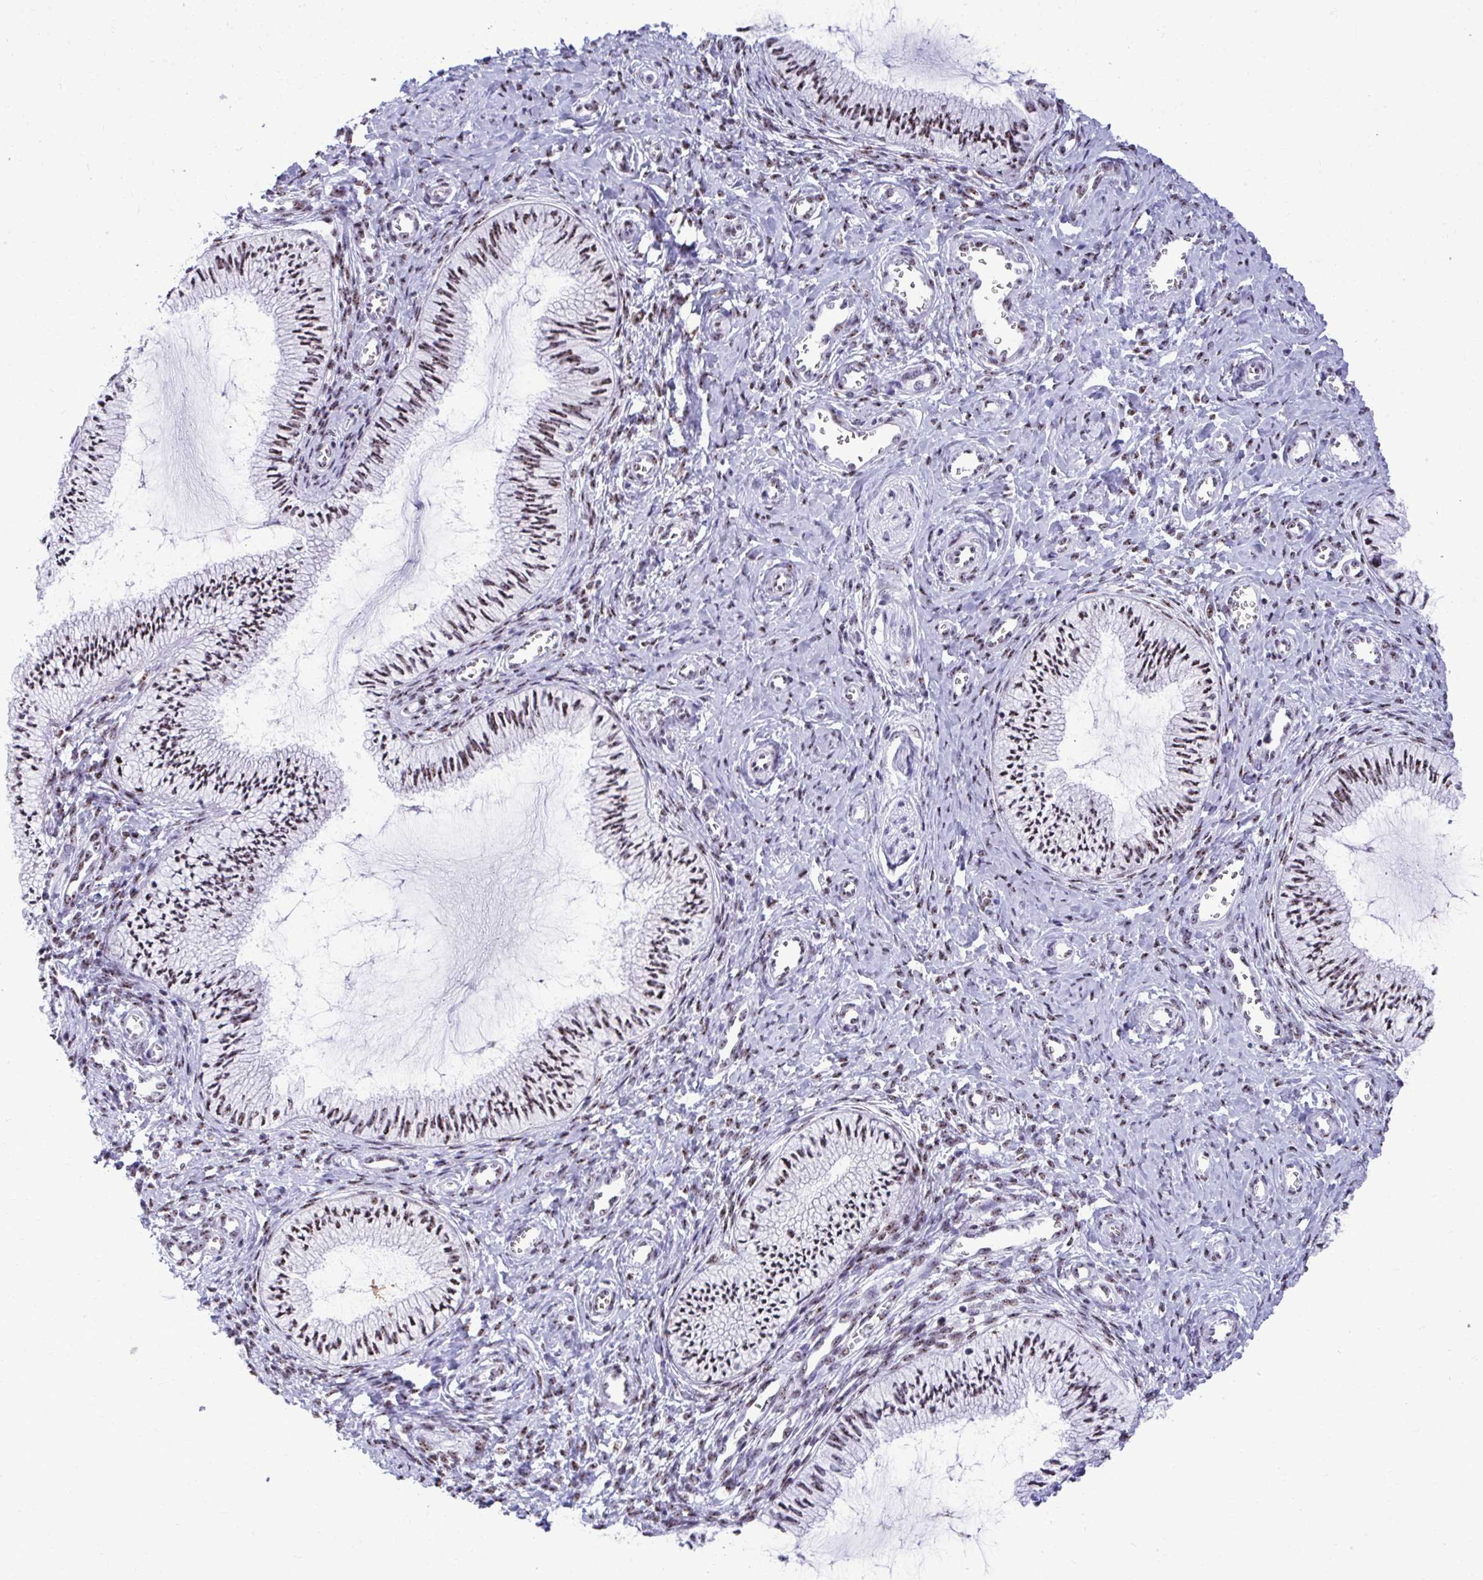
{"staining": {"intensity": "strong", "quantity": "25%-75%", "location": "nuclear"}, "tissue": "cervix", "cell_type": "Glandular cells", "image_type": "normal", "snomed": [{"axis": "morphology", "description": "Normal tissue, NOS"}, {"axis": "topography", "description": "Cervix"}], "caption": "Strong nuclear expression for a protein is identified in about 25%-75% of glandular cells of unremarkable cervix using IHC.", "gene": "PELP1", "patient": {"sex": "female", "age": 24}}